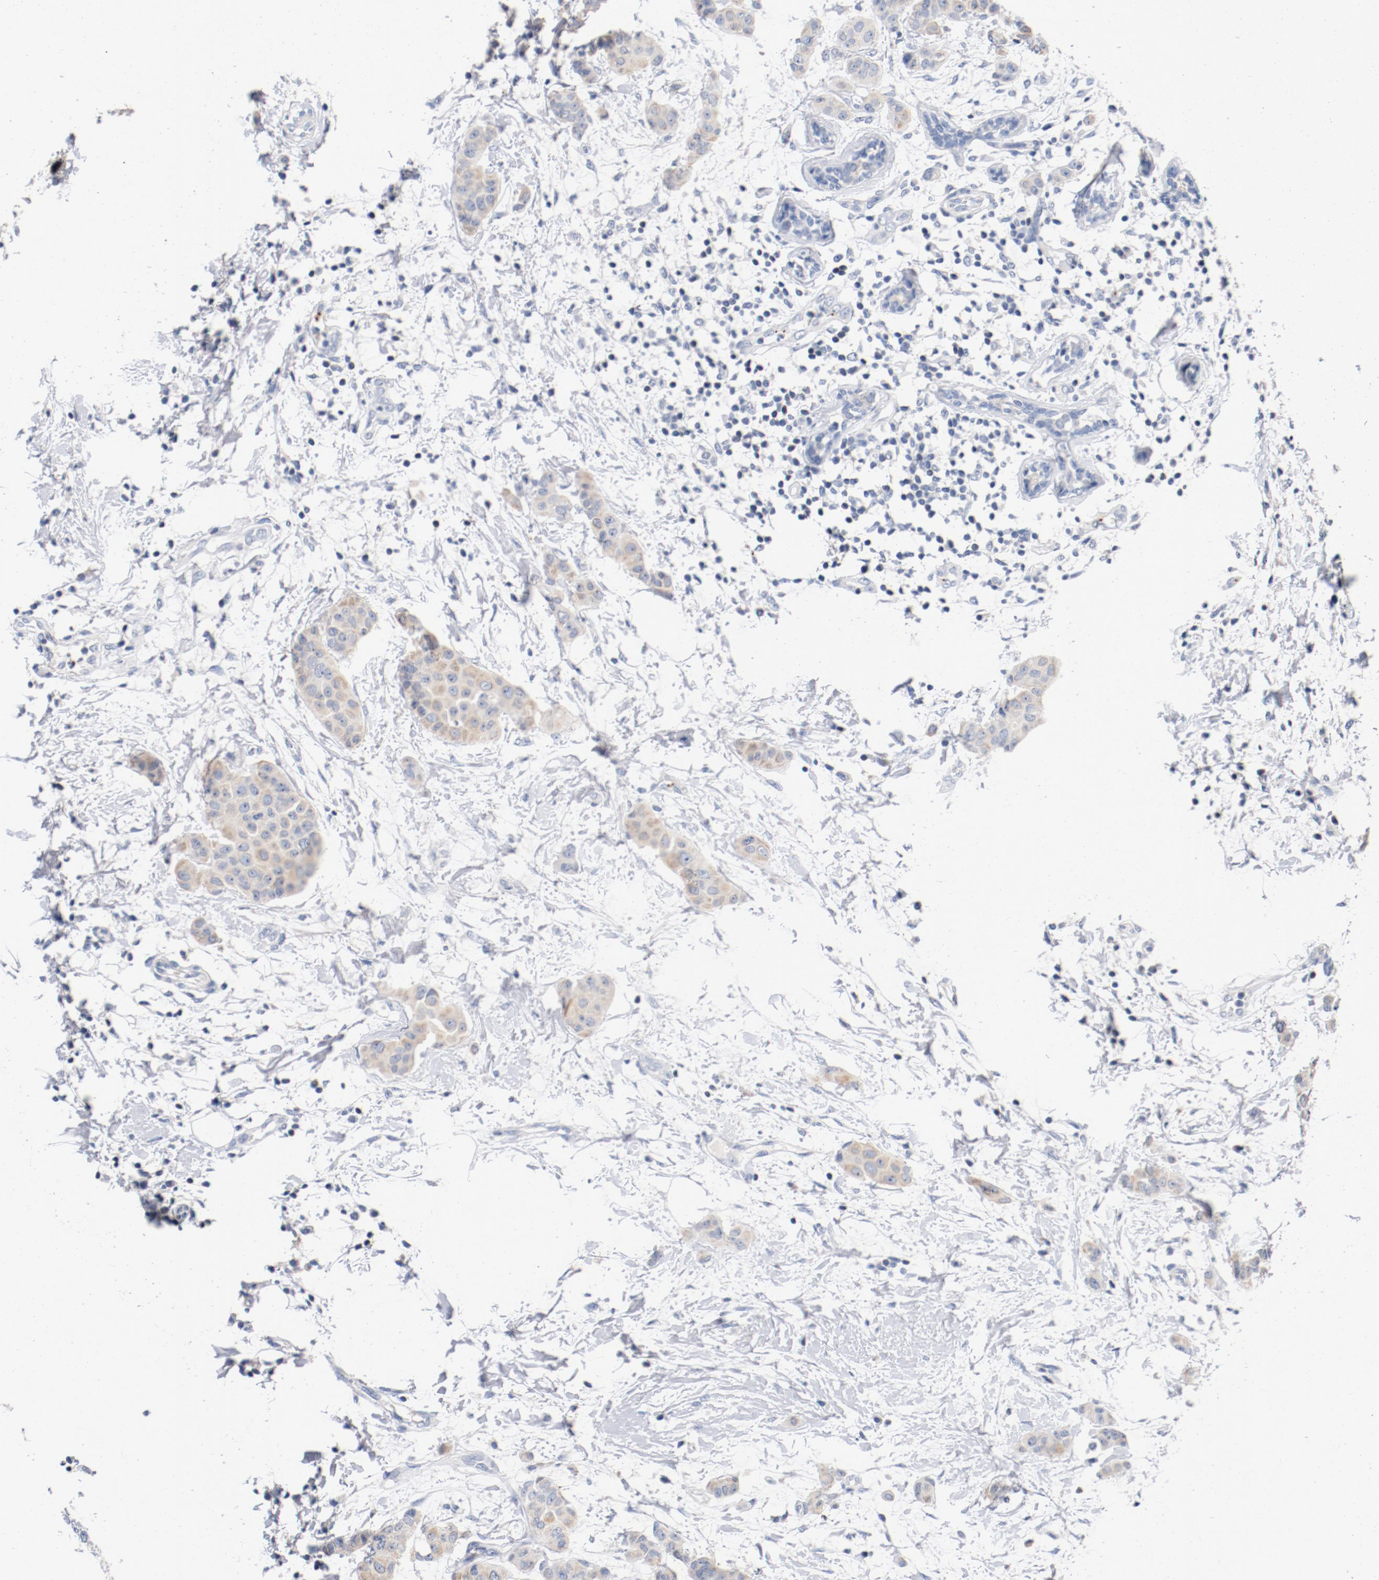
{"staining": {"intensity": "weak", "quantity": ">75%", "location": "cytoplasmic/membranous"}, "tissue": "breast cancer", "cell_type": "Tumor cells", "image_type": "cancer", "snomed": [{"axis": "morphology", "description": "Duct carcinoma"}, {"axis": "topography", "description": "Breast"}], "caption": "Human breast cancer (invasive ductal carcinoma) stained with a brown dye reveals weak cytoplasmic/membranous positive staining in approximately >75% of tumor cells.", "gene": "PIM1", "patient": {"sex": "female", "age": 40}}